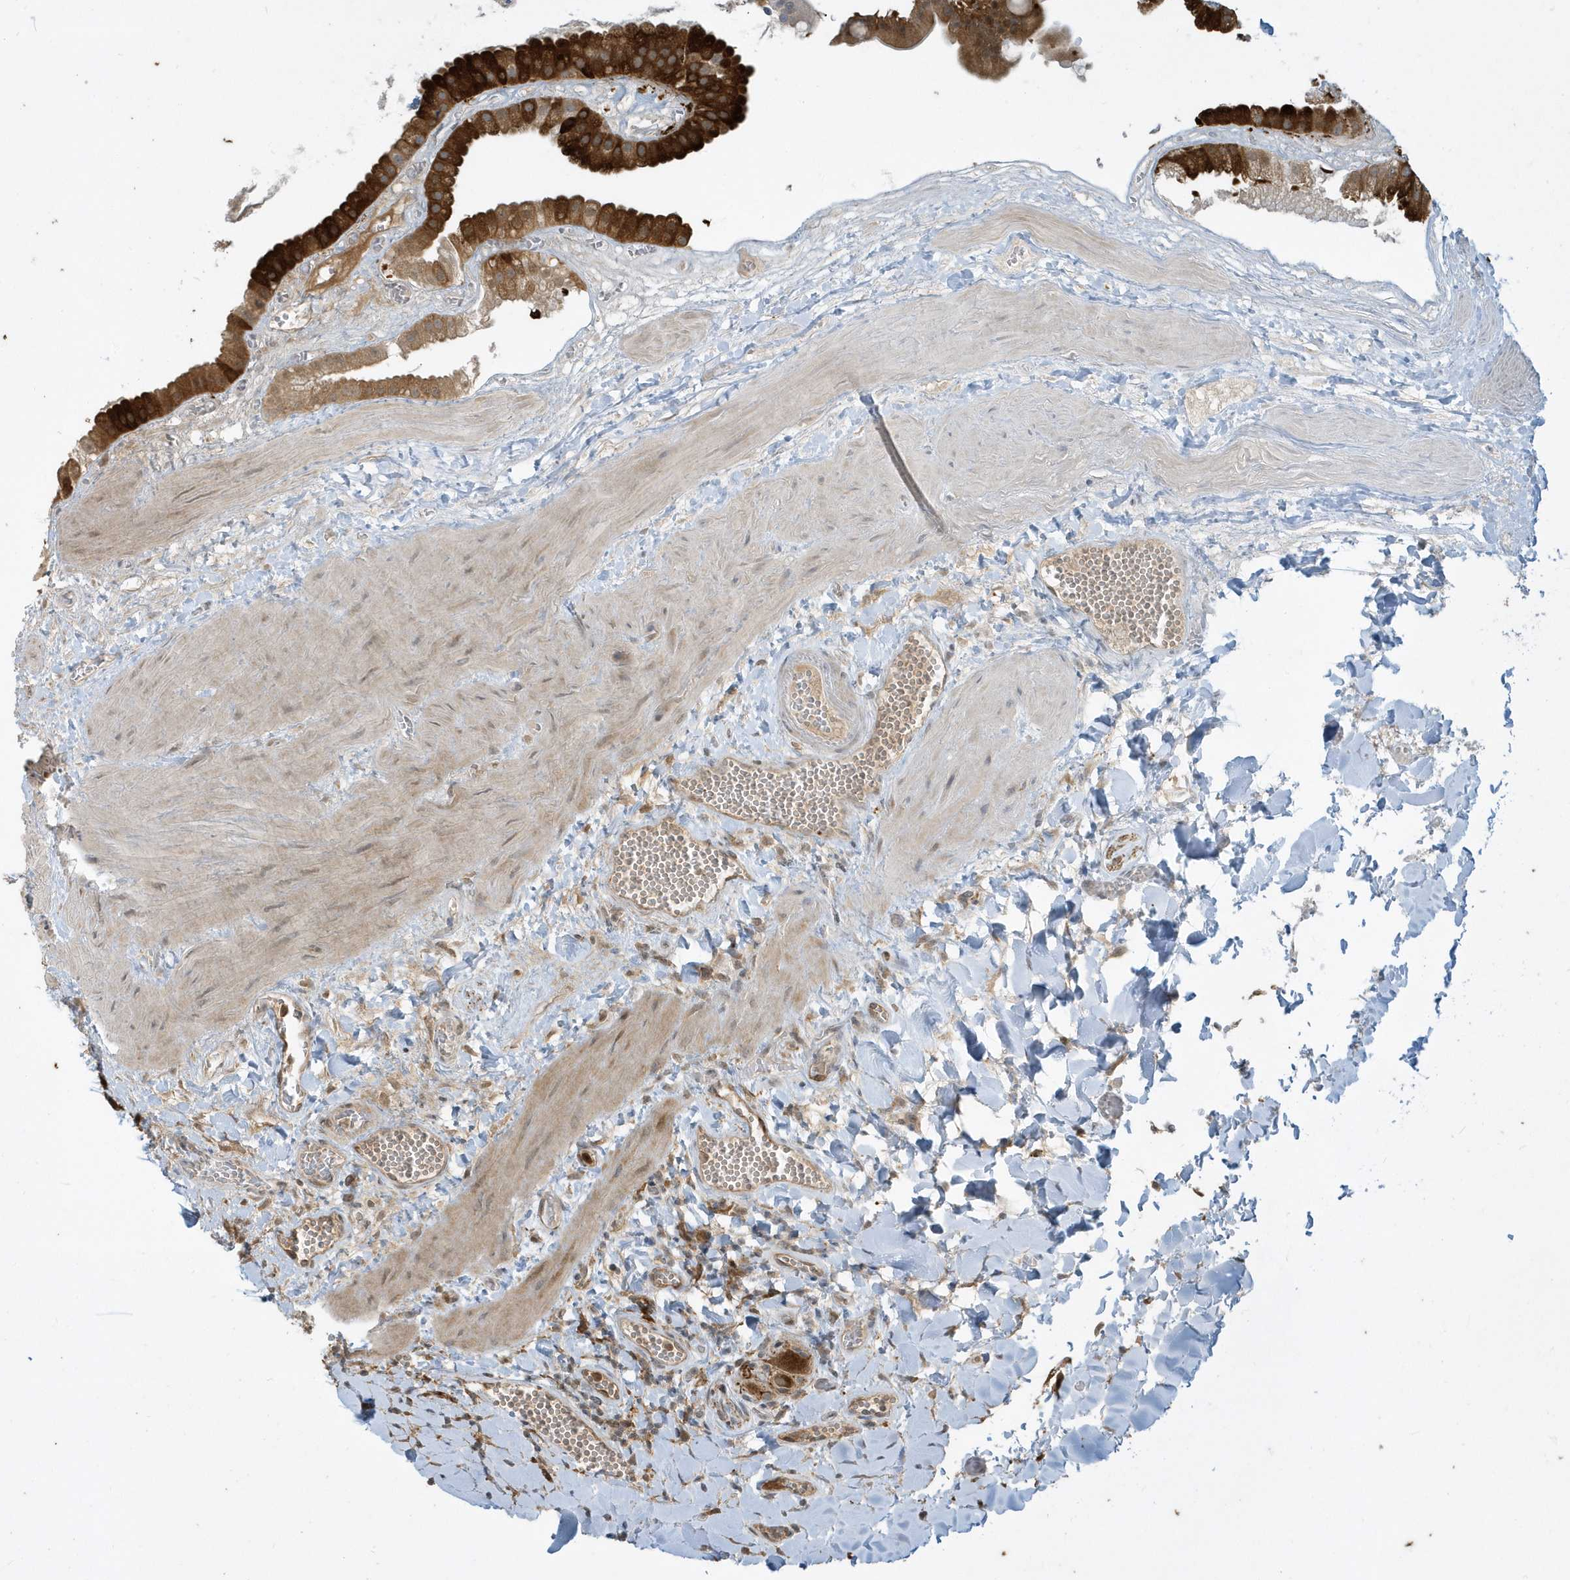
{"staining": {"intensity": "strong", "quantity": ">75%", "location": "cytoplasmic/membranous"}, "tissue": "gallbladder", "cell_type": "Glandular cells", "image_type": "normal", "snomed": [{"axis": "morphology", "description": "Normal tissue, NOS"}, {"axis": "topography", "description": "Gallbladder"}], "caption": "A photomicrograph of human gallbladder stained for a protein exhibits strong cytoplasmic/membranous brown staining in glandular cells. (Stains: DAB in brown, nuclei in blue, Microscopy: brightfield microscopy at high magnification).", "gene": "CLCN6", "patient": {"sex": "male", "age": 55}}